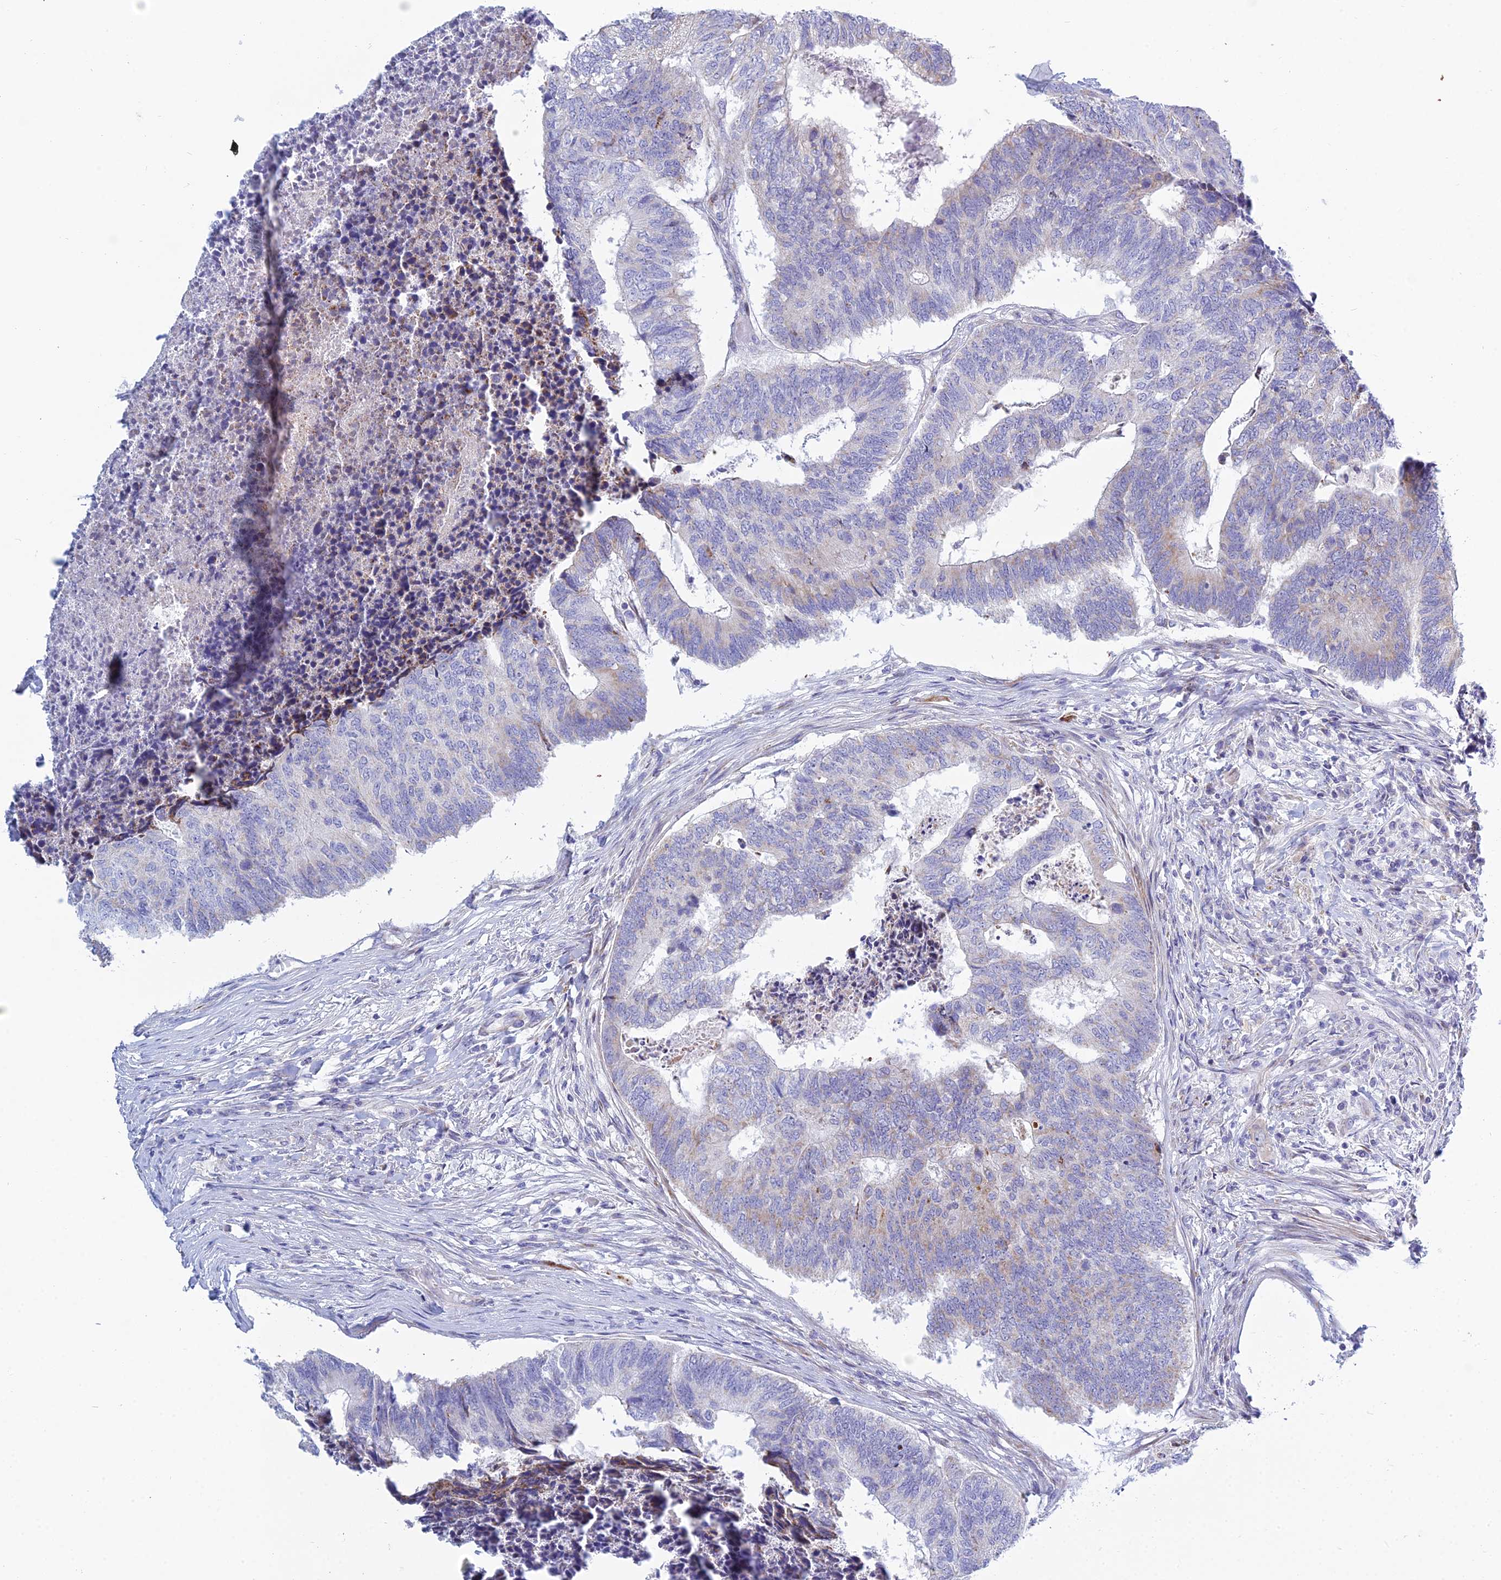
{"staining": {"intensity": "negative", "quantity": "none", "location": "none"}, "tissue": "colorectal cancer", "cell_type": "Tumor cells", "image_type": "cancer", "snomed": [{"axis": "morphology", "description": "Adenocarcinoma, NOS"}, {"axis": "topography", "description": "Colon"}], "caption": "This is an immunohistochemistry photomicrograph of colorectal cancer. There is no staining in tumor cells.", "gene": "PRR13", "patient": {"sex": "female", "age": 67}}